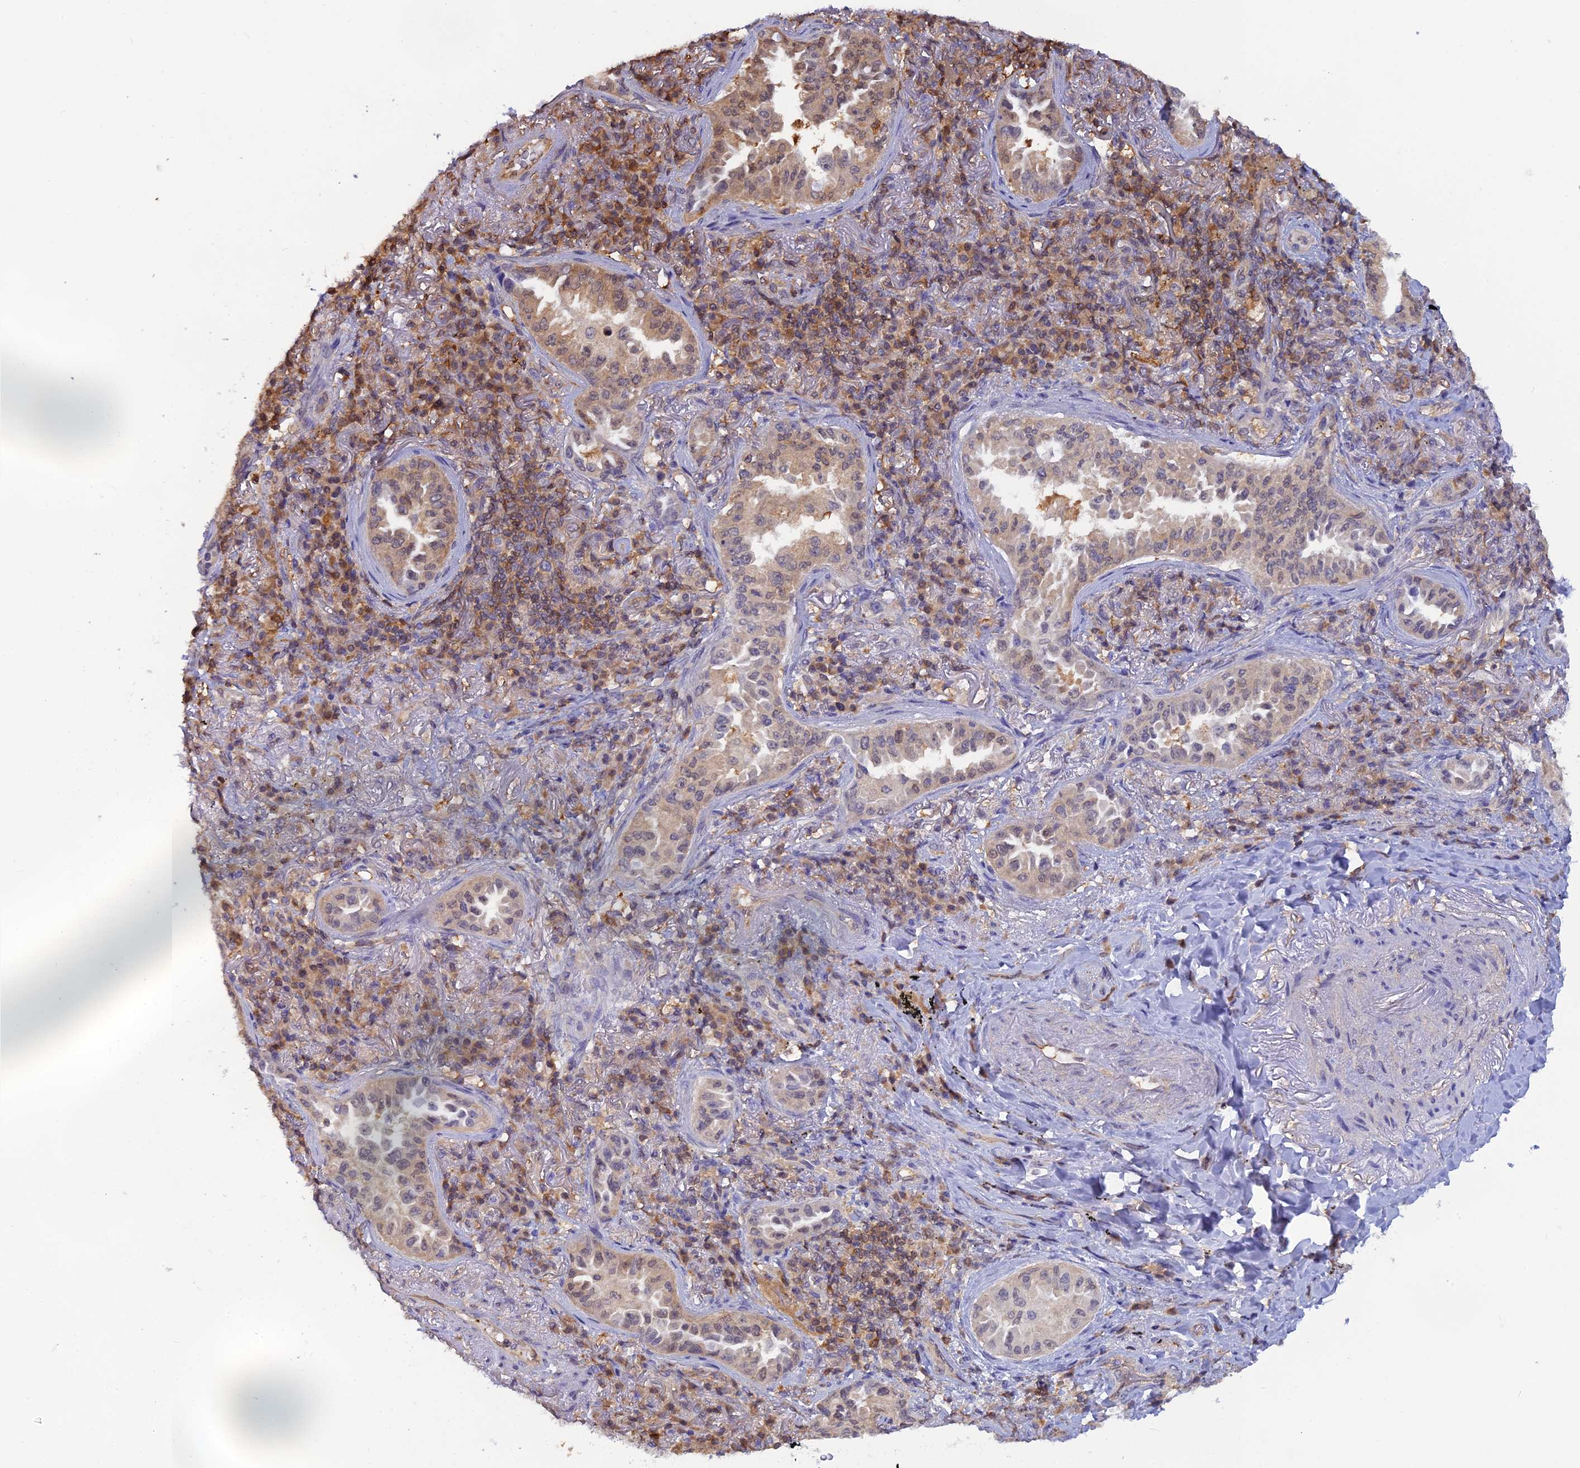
{"staining": {"intensity": "moderate", "quantity": "25%-75%", "location": "cytoplasmic/membranous,nuclear"}, "tissue": "lung cancer", "cell_type": "Tumor cells", "image_type": "cancer", "snomed": [{"axis": "morphology", "description": "Adenocarcinoma, NOS"}, {"axis": "topography", "description": "Lung"}], "caption": "Immunohistochemistry (IHC) histopathology image of human adenocarcinoma (lung) stained for a protein (brown), which reveals medium levels of moderate cytoplasmic/membranous and nuclear expression in about 25%-75% of tumor cells.", "gene": "HINT1", "patient": {"sex": "female", "age": 69}}